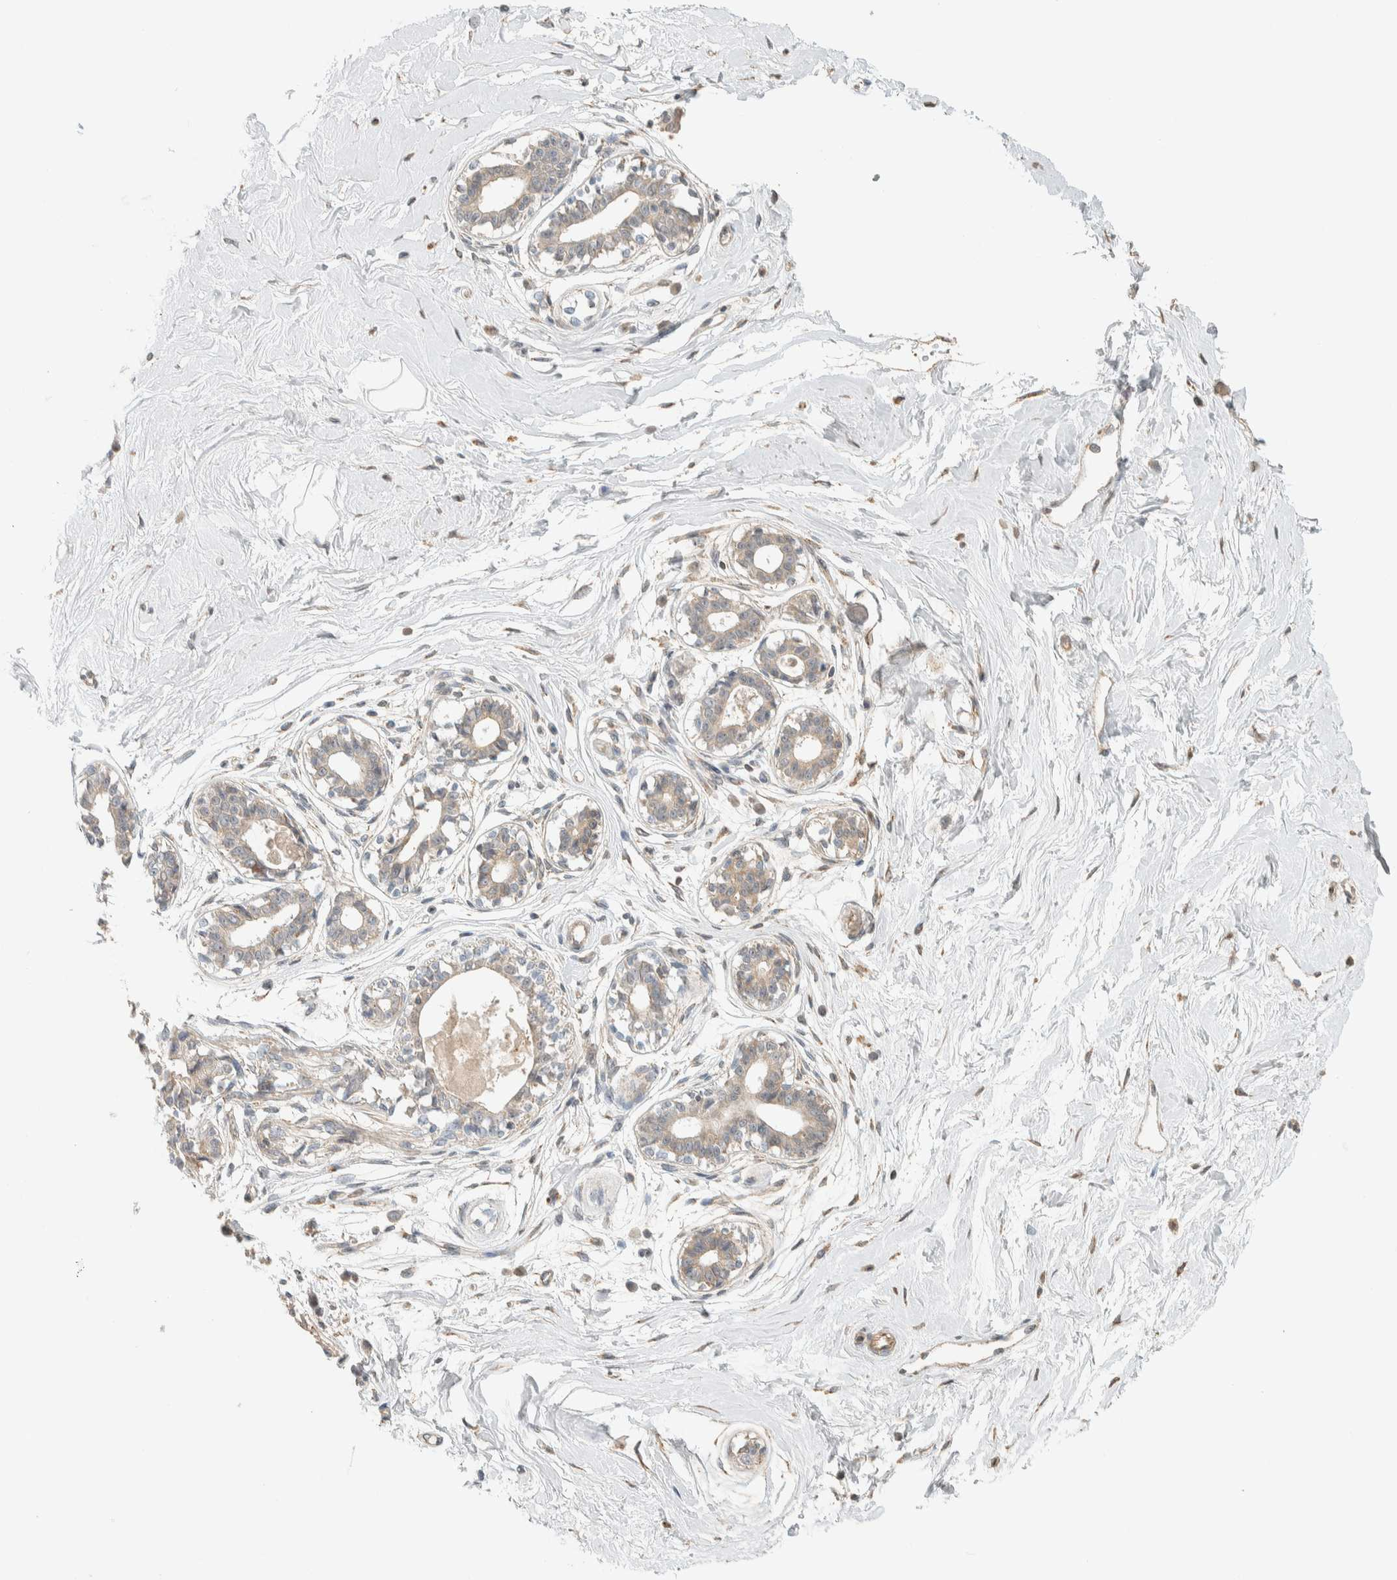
{"staining": {"intensity": "negative", "quantity": "none", "location": "none"}, "tissue": "breast", "cell_type": "Adipocytes", "image_type": "normal", "snomed": [{"axis": "morphology", "description": "Normal tissue, NOS"}, {"axis": "topography", "description": "Breast"}], "caption": "Protein analysis of benign breast displays no significant staining in adipocytes.", "gene": "PDE7B", "patient": {"sex": "female", "age": 45}}